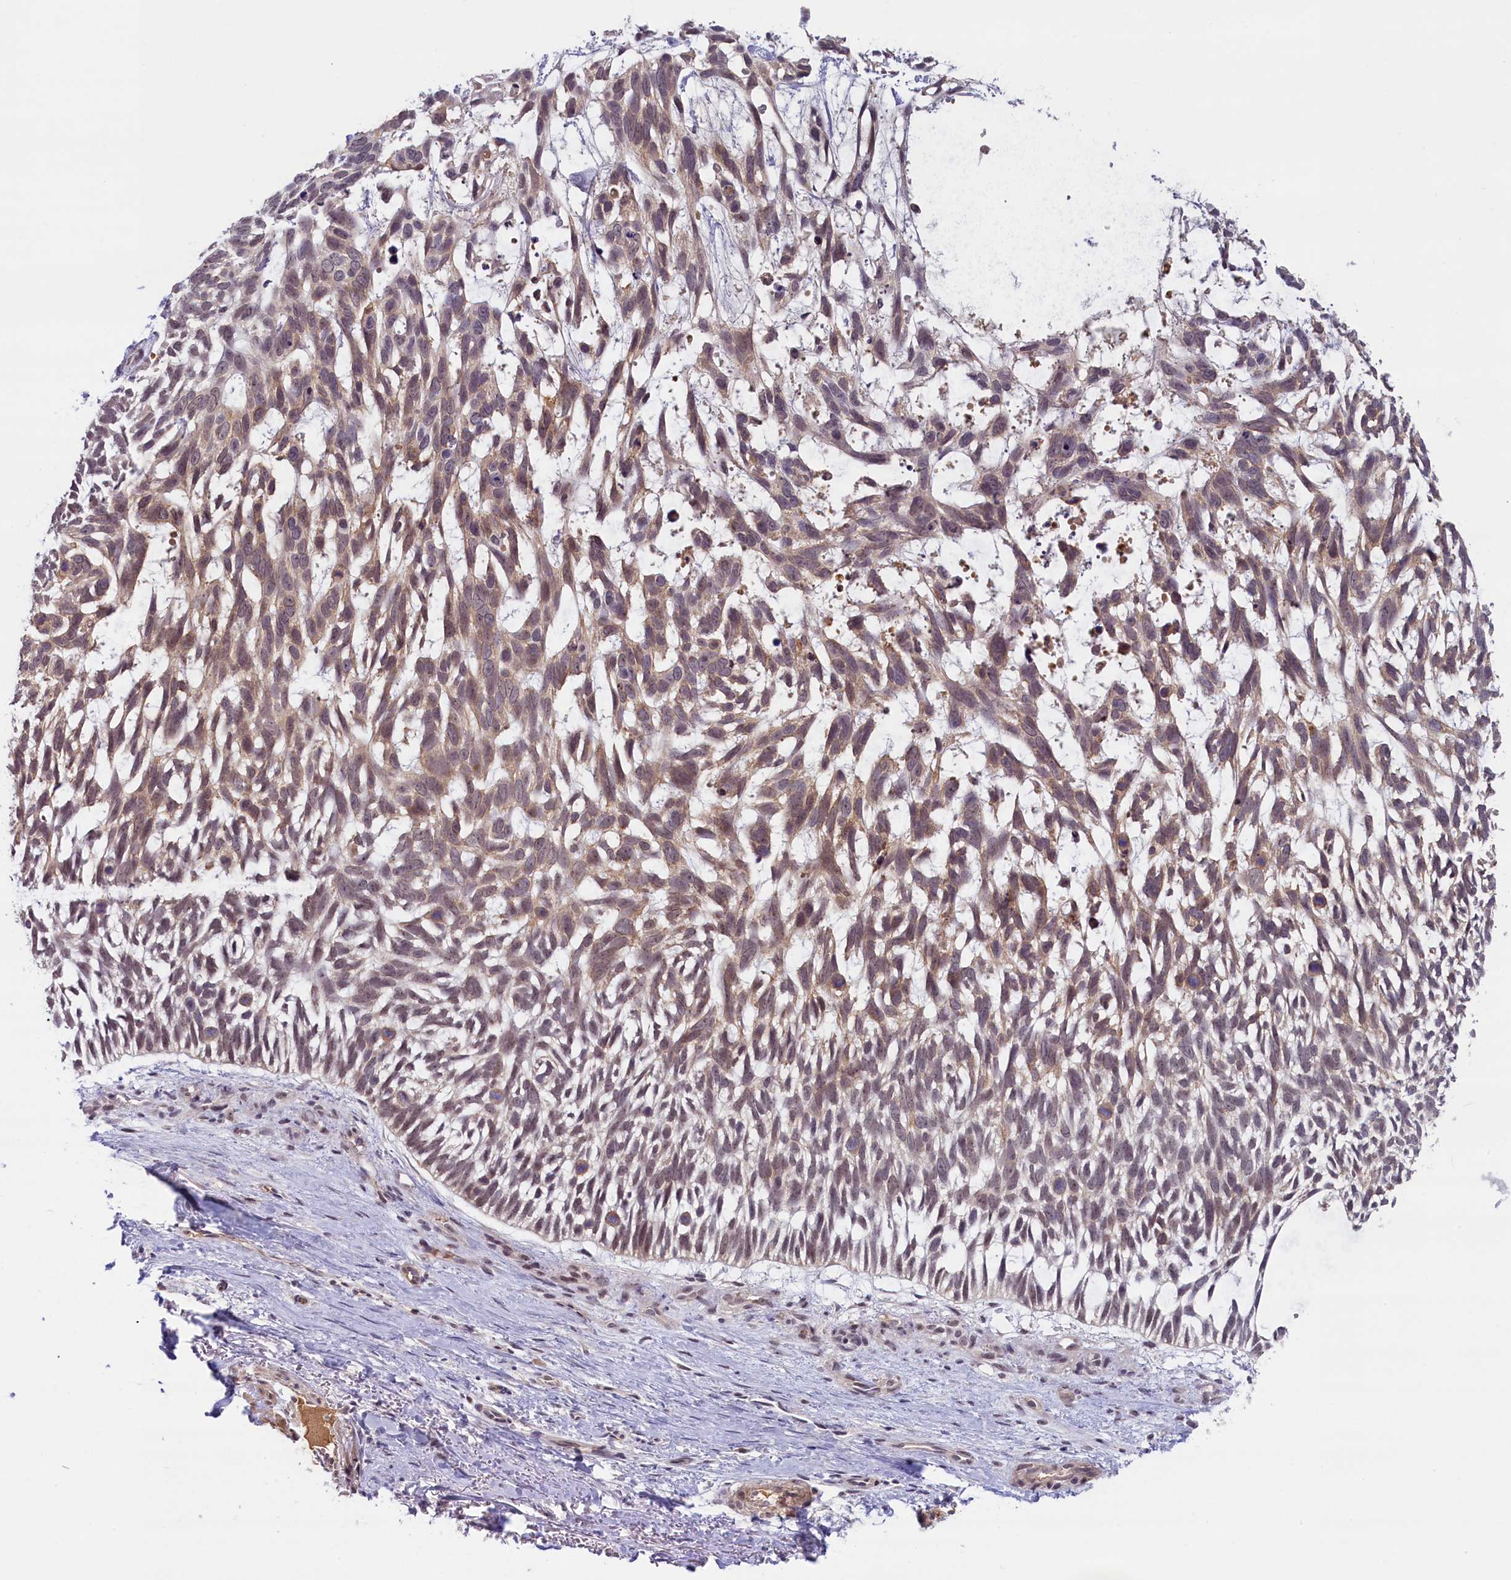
{"staining": {"intensity": "moderate", "quantity": ">75%", "location": "nuclear"}, "tissue": "skin cancer", "cell_type": "Tumor cells", "image_type": "cancer", "snomed": [{"axis": "morphology", "description": "Basal cell carcinoma"}, {"axis": "topography", "description": "Skin"}], "caption": "Skin basal cell carcinoma stained with a protein marker reveals moderate staining in tumor cells.", "gene": "CRAMP1", "patient": {"sex": "male", "age": 88}}